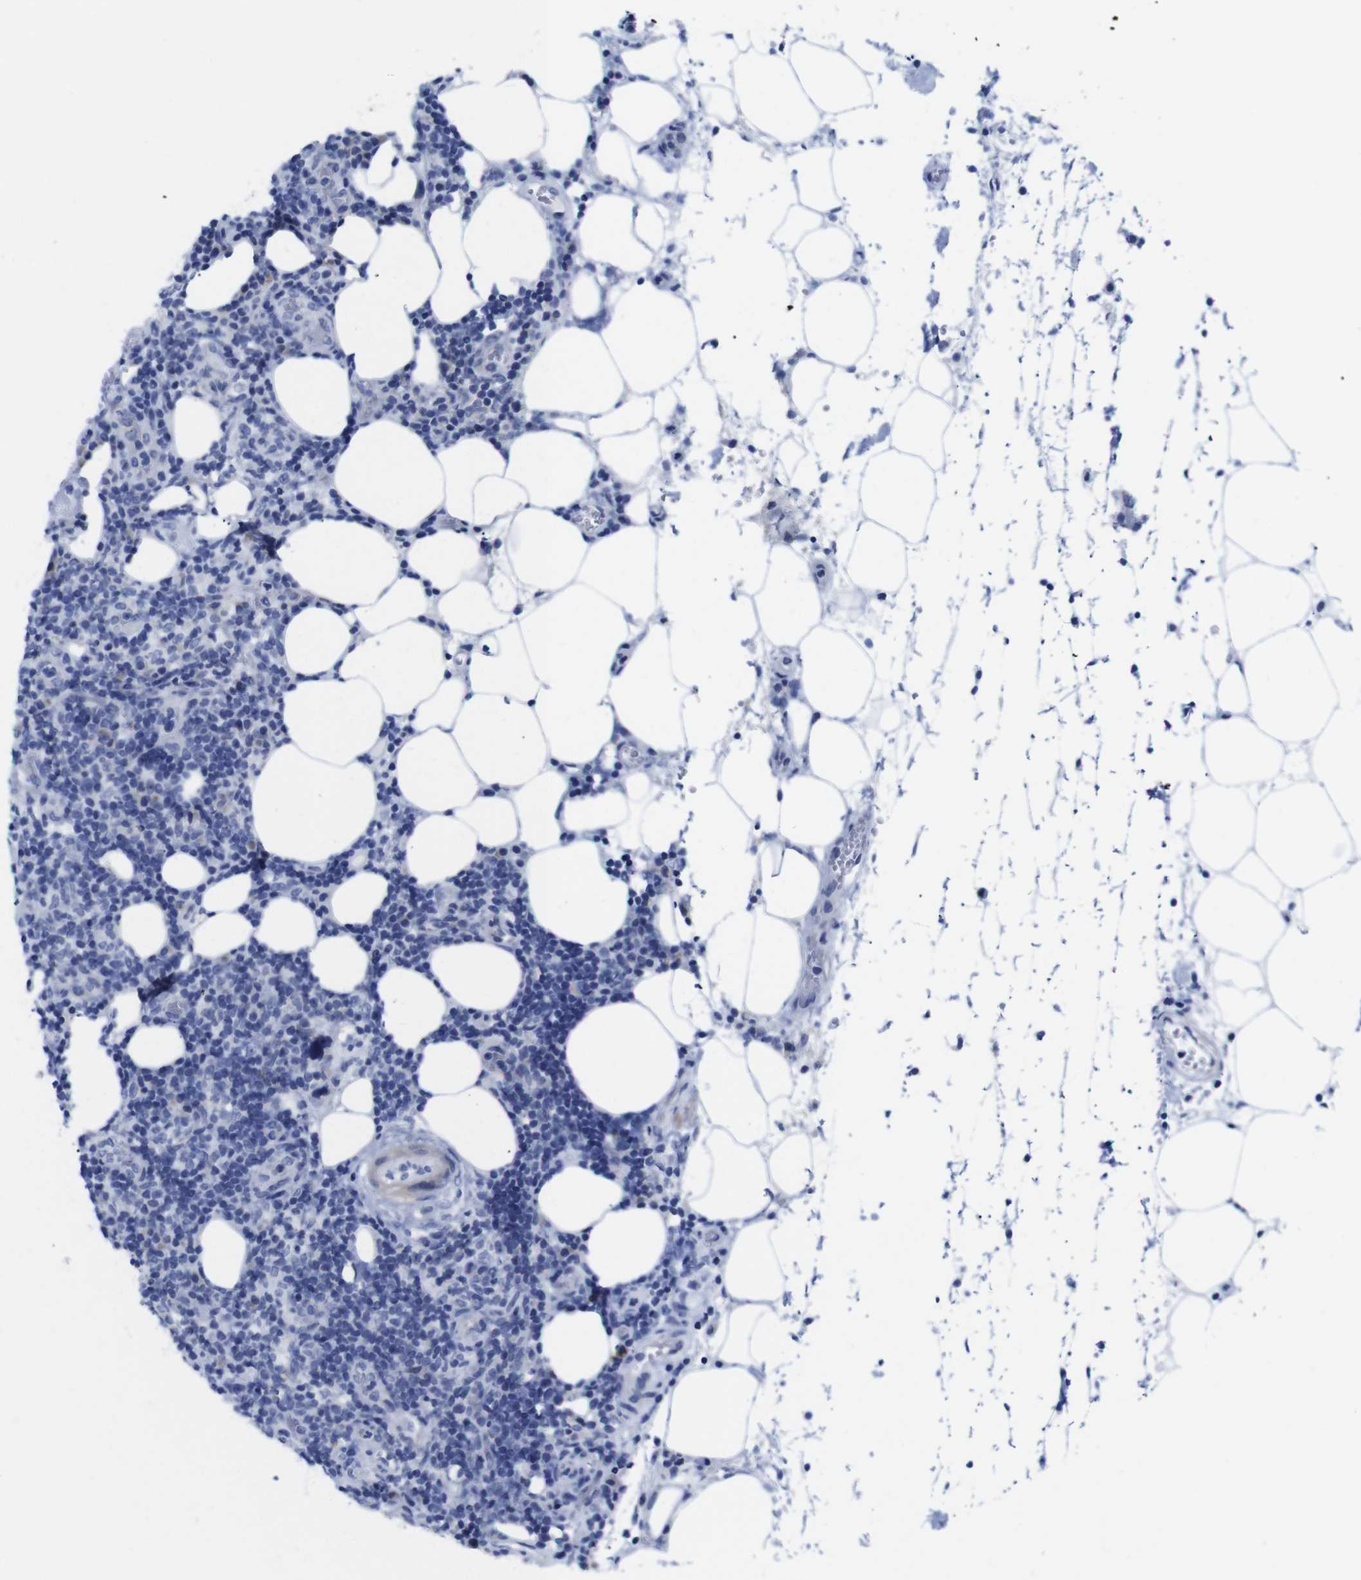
{"staining": {"intensity": "negative", "quantity": "none", "location": "none"}, "tissue": "lymphoma", "cell_type": "Tumor cells", "image_type": "cancer", "snomed": [{"axis": "morphology", "description": "Malignant lymphoma, non-Hodgkin's type, High grade"}, {"axis": "topography", "description": "Lymph node"}], "caption": "Human malignant lymphoma, non-Hodgkin's type (high-grade) stained for a protein using IHC displays no staining in tumor cells.", "gene": "LRRC55", "patient": {"sex": "female", "age": 76}}